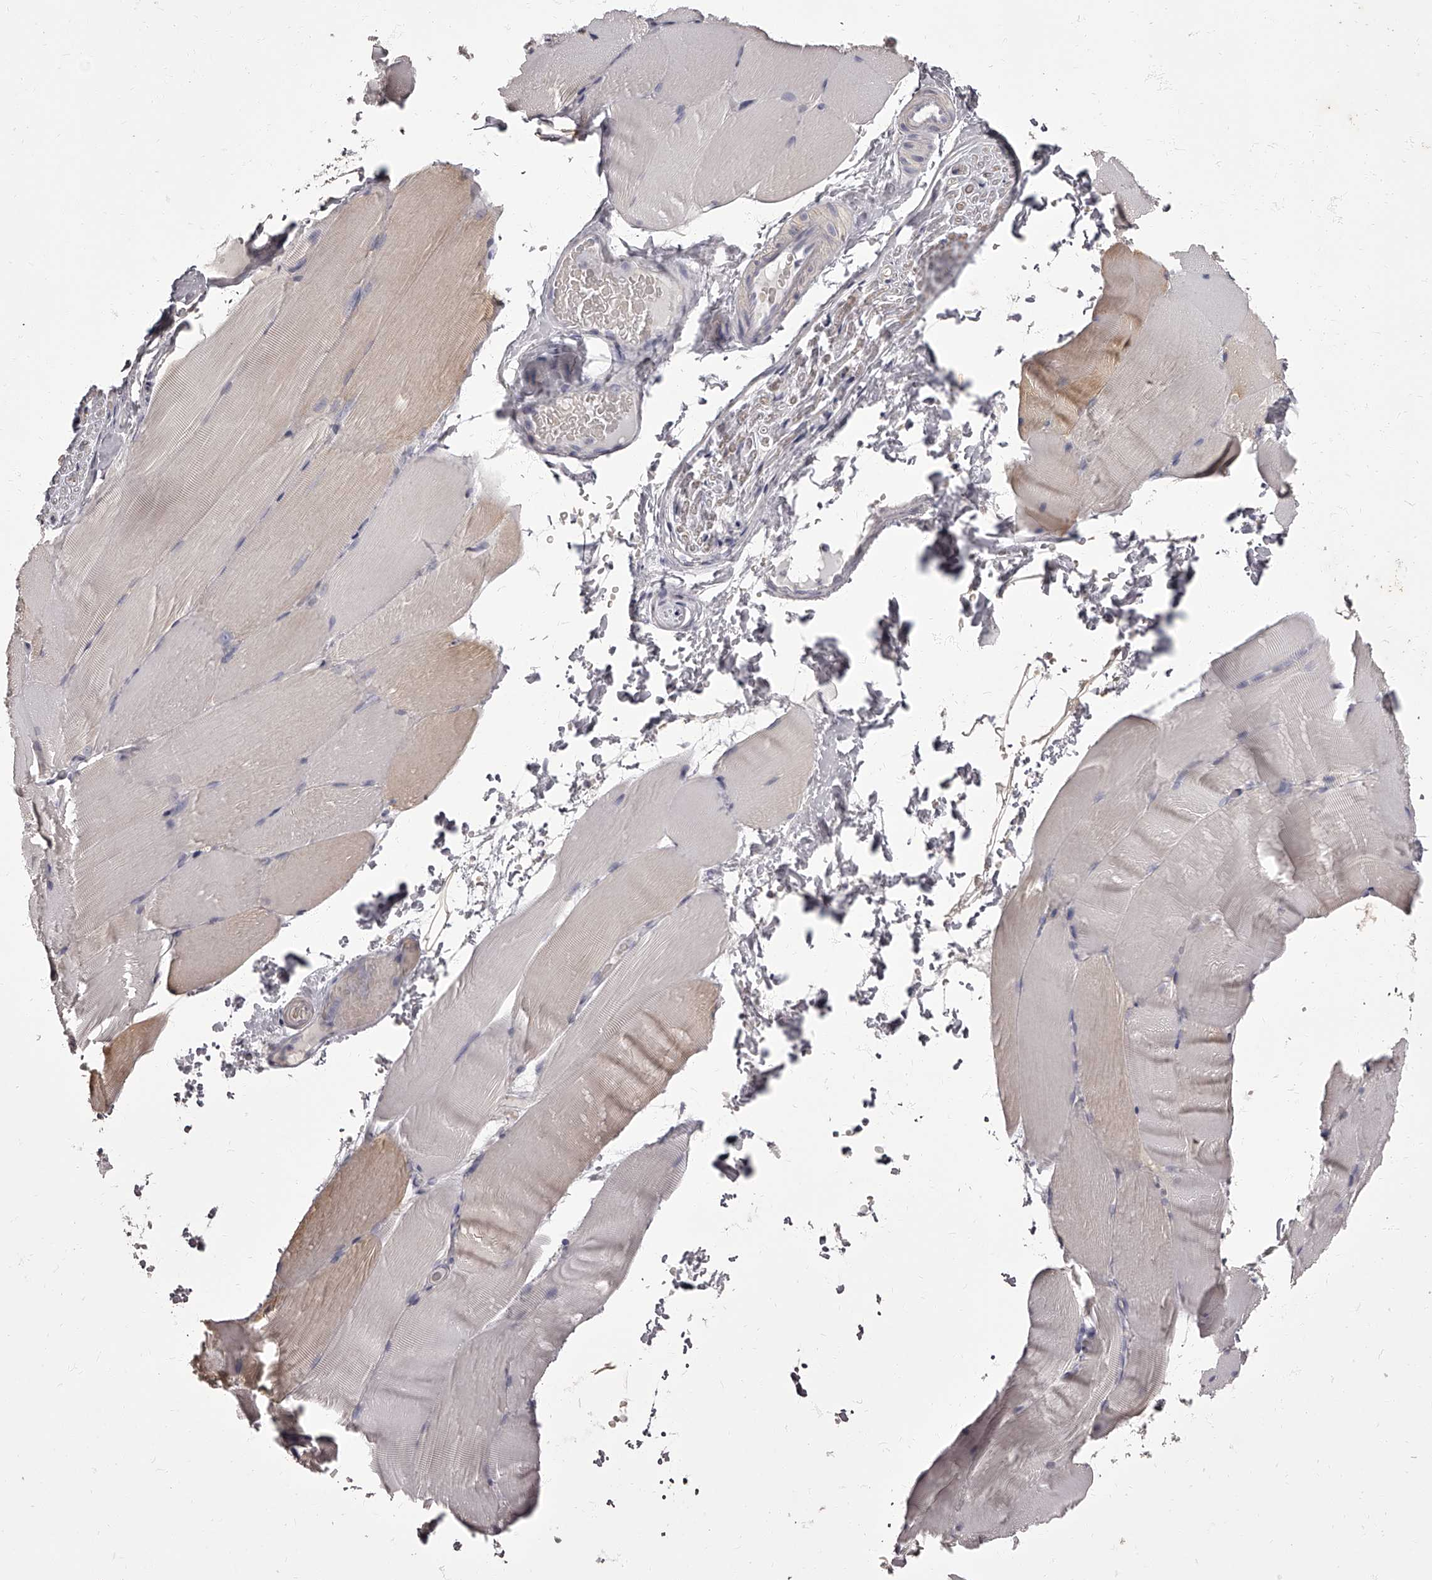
{"staining": {"intensity": "weak", "quantity": "<25%", "location": "cytoplasmic/membranous"}, "tissue": "skeletal muscle", "cell_type": "Myocytes", "image_type": "normal", "snomed": [{"axis": "morphology", "description": "Normal tissue, NOS"}, {"axis": "topography", "description": "Skeletal muscle"}, {"axis": "topography", "description": "Parathyroid gland"}], "caption": "This is a photomicrograph of IHC staining of normal skeletal muscle, which shows no expression in myocytes.", "gene": "APEH", "patient": {"sex": "female", "age": 37}}